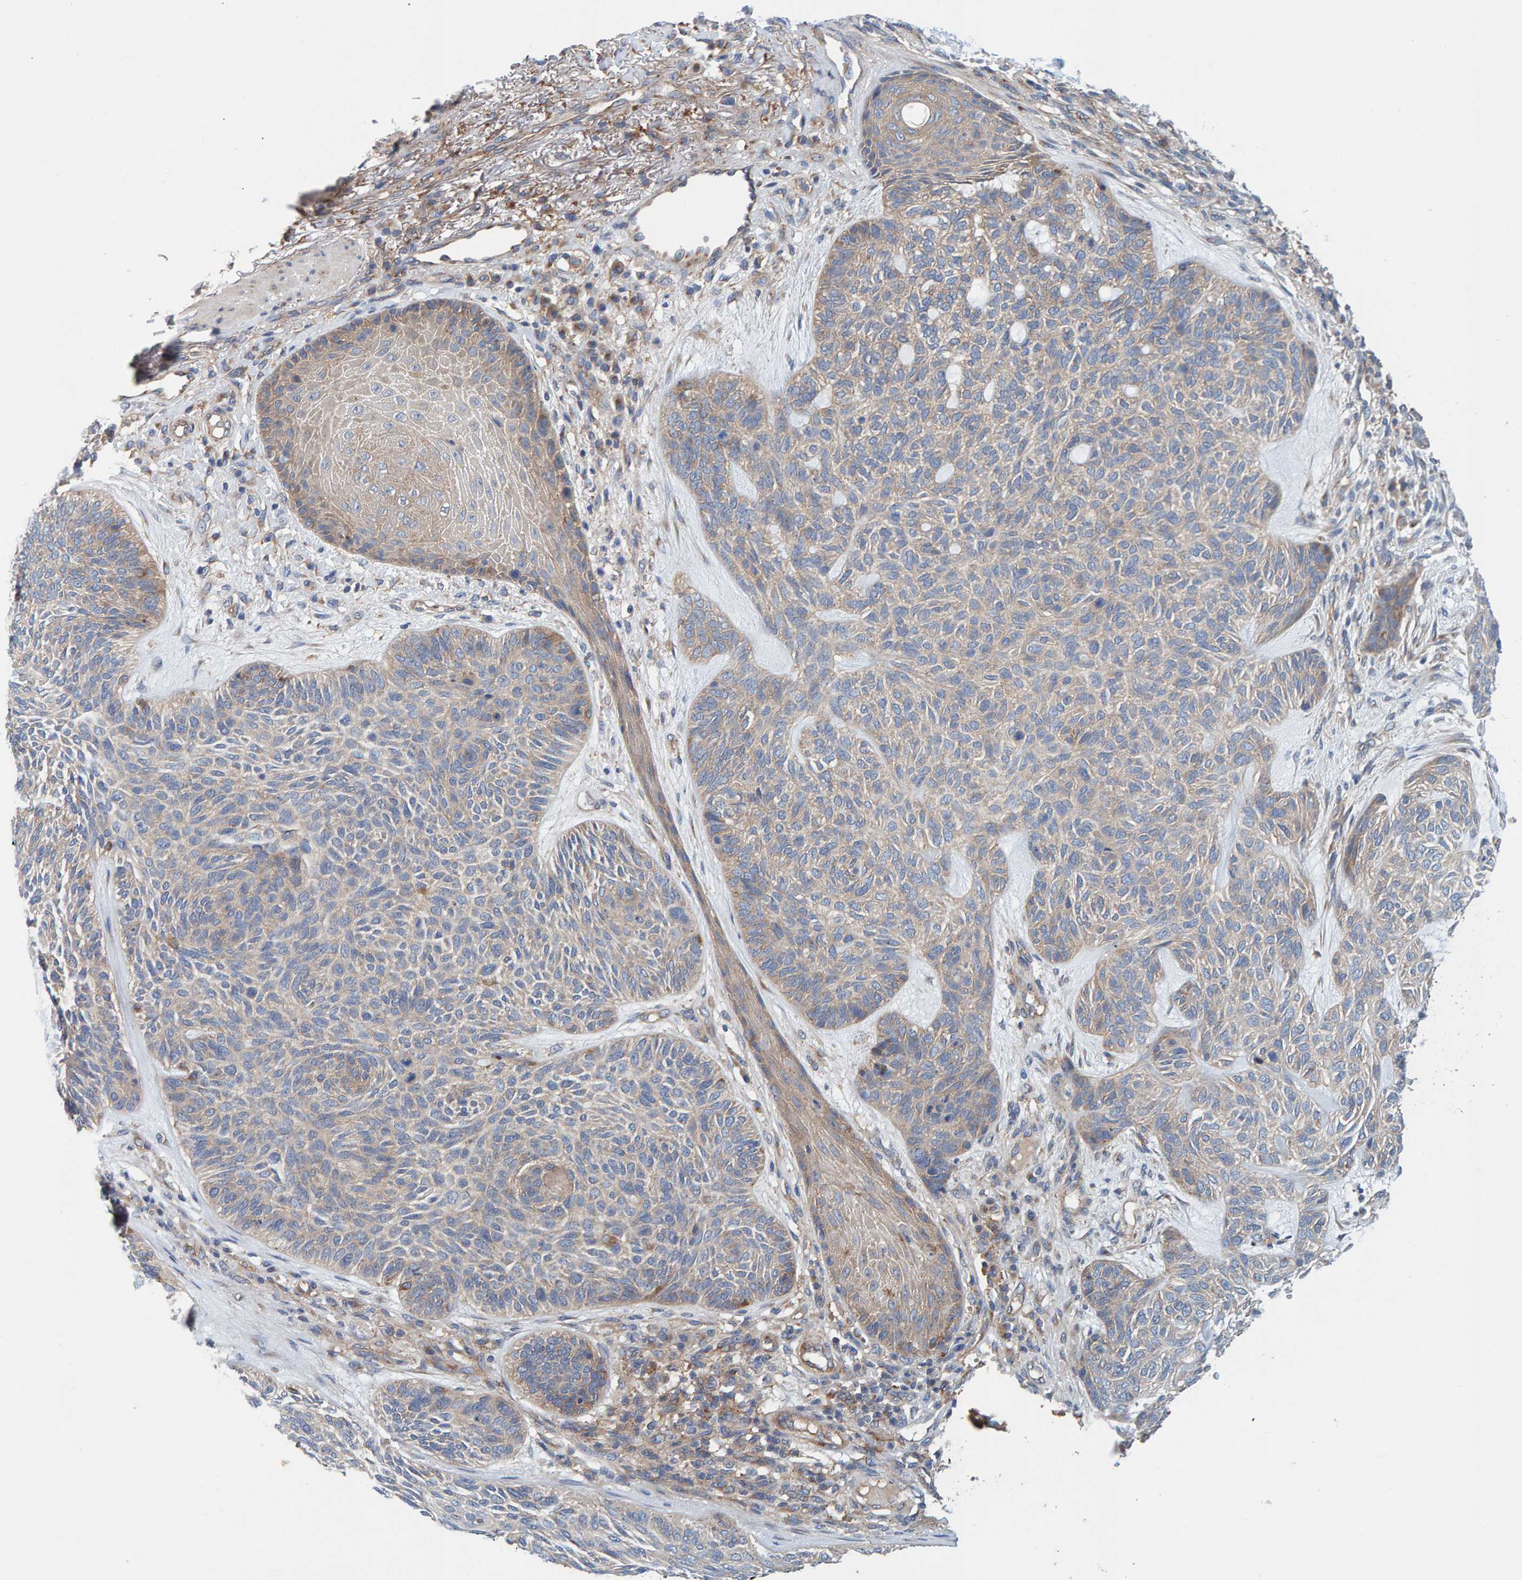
{"staining": {"intensity": "weak", "quantity": "<25%", "location": "cytoplasmic/membranous"}, "tissue": "skin cancer", "cell_type": "Tumor cells", "image_type": "cancer", "snomed": [{"axis": "morphology", "description": "Basal cell carcinoma"}, {"axis": "topography", "description": "Skin"}], "caption": "Photomicrograph shows no significant protein positivity in tumor cells of skin basal cell carcinoma. The staining was performed using DAB to visualize the protein expression in brown, while the nuclei were stained in blue with hematoxylin (Magnification: 20x).", "gene": "MKLN1", "patient": {"sex": "male", "age": 55}}